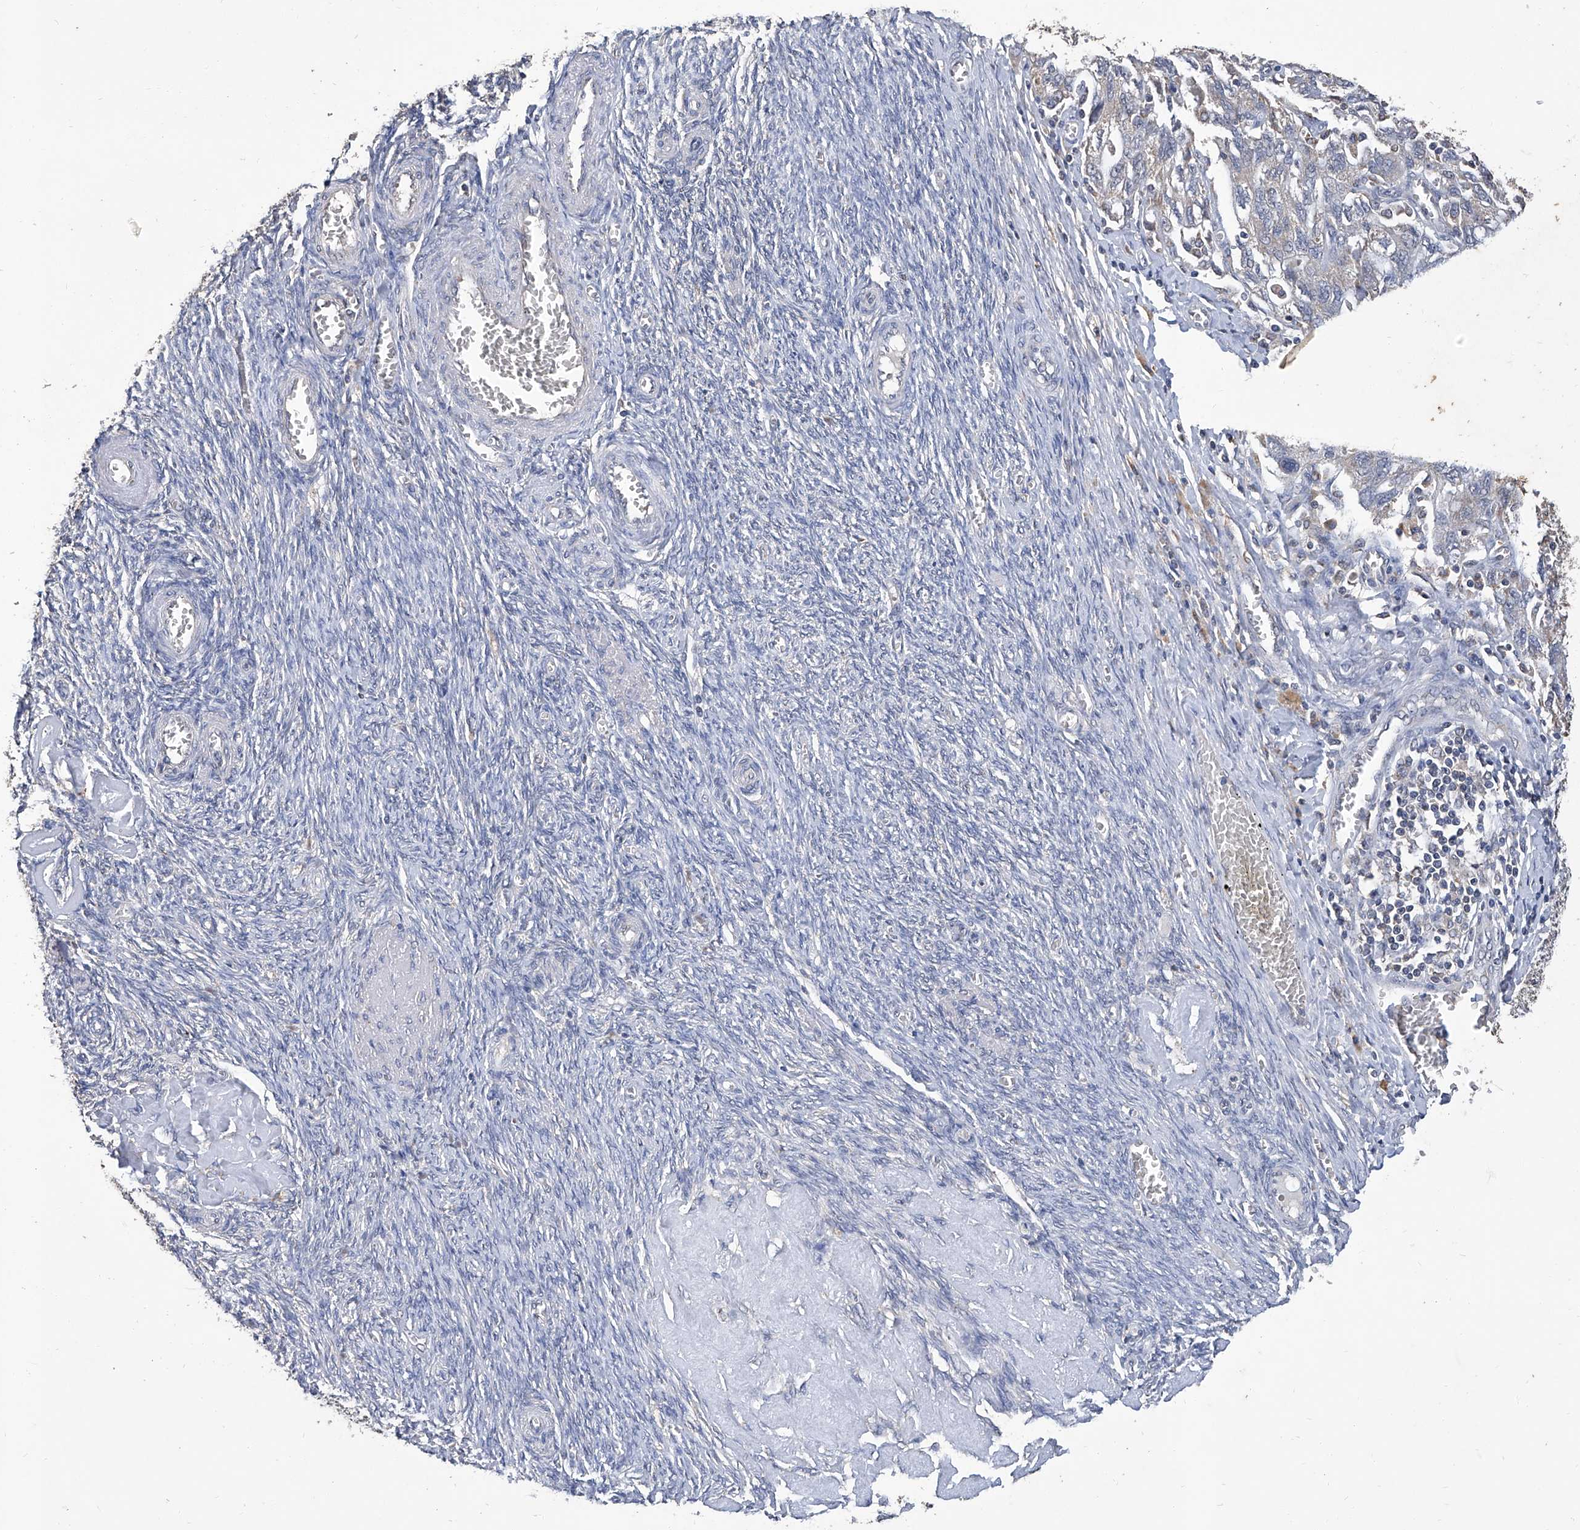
{"staining": {"intensity": "negative", "quantity": "none", "location": "none"}, "tissue": "ovarian cancer", "cell_type": "Tumor cells", "image_type": "cancer", "snomed": [{"axis": "morphology", "description": "Carcinoma, NOS"}, {"axis": "morphology", "description": "Cystadenocarcinoma, serous, NOS"}, {"axis": "topography", "description": "Ovary"}], "caption": "Ovarian serous cystadenocarcinoma stained for a protein using IHC exhibits no staining tumor cells.", "gene": "GPT", "patient": {"sex": "female", "age": 69}}